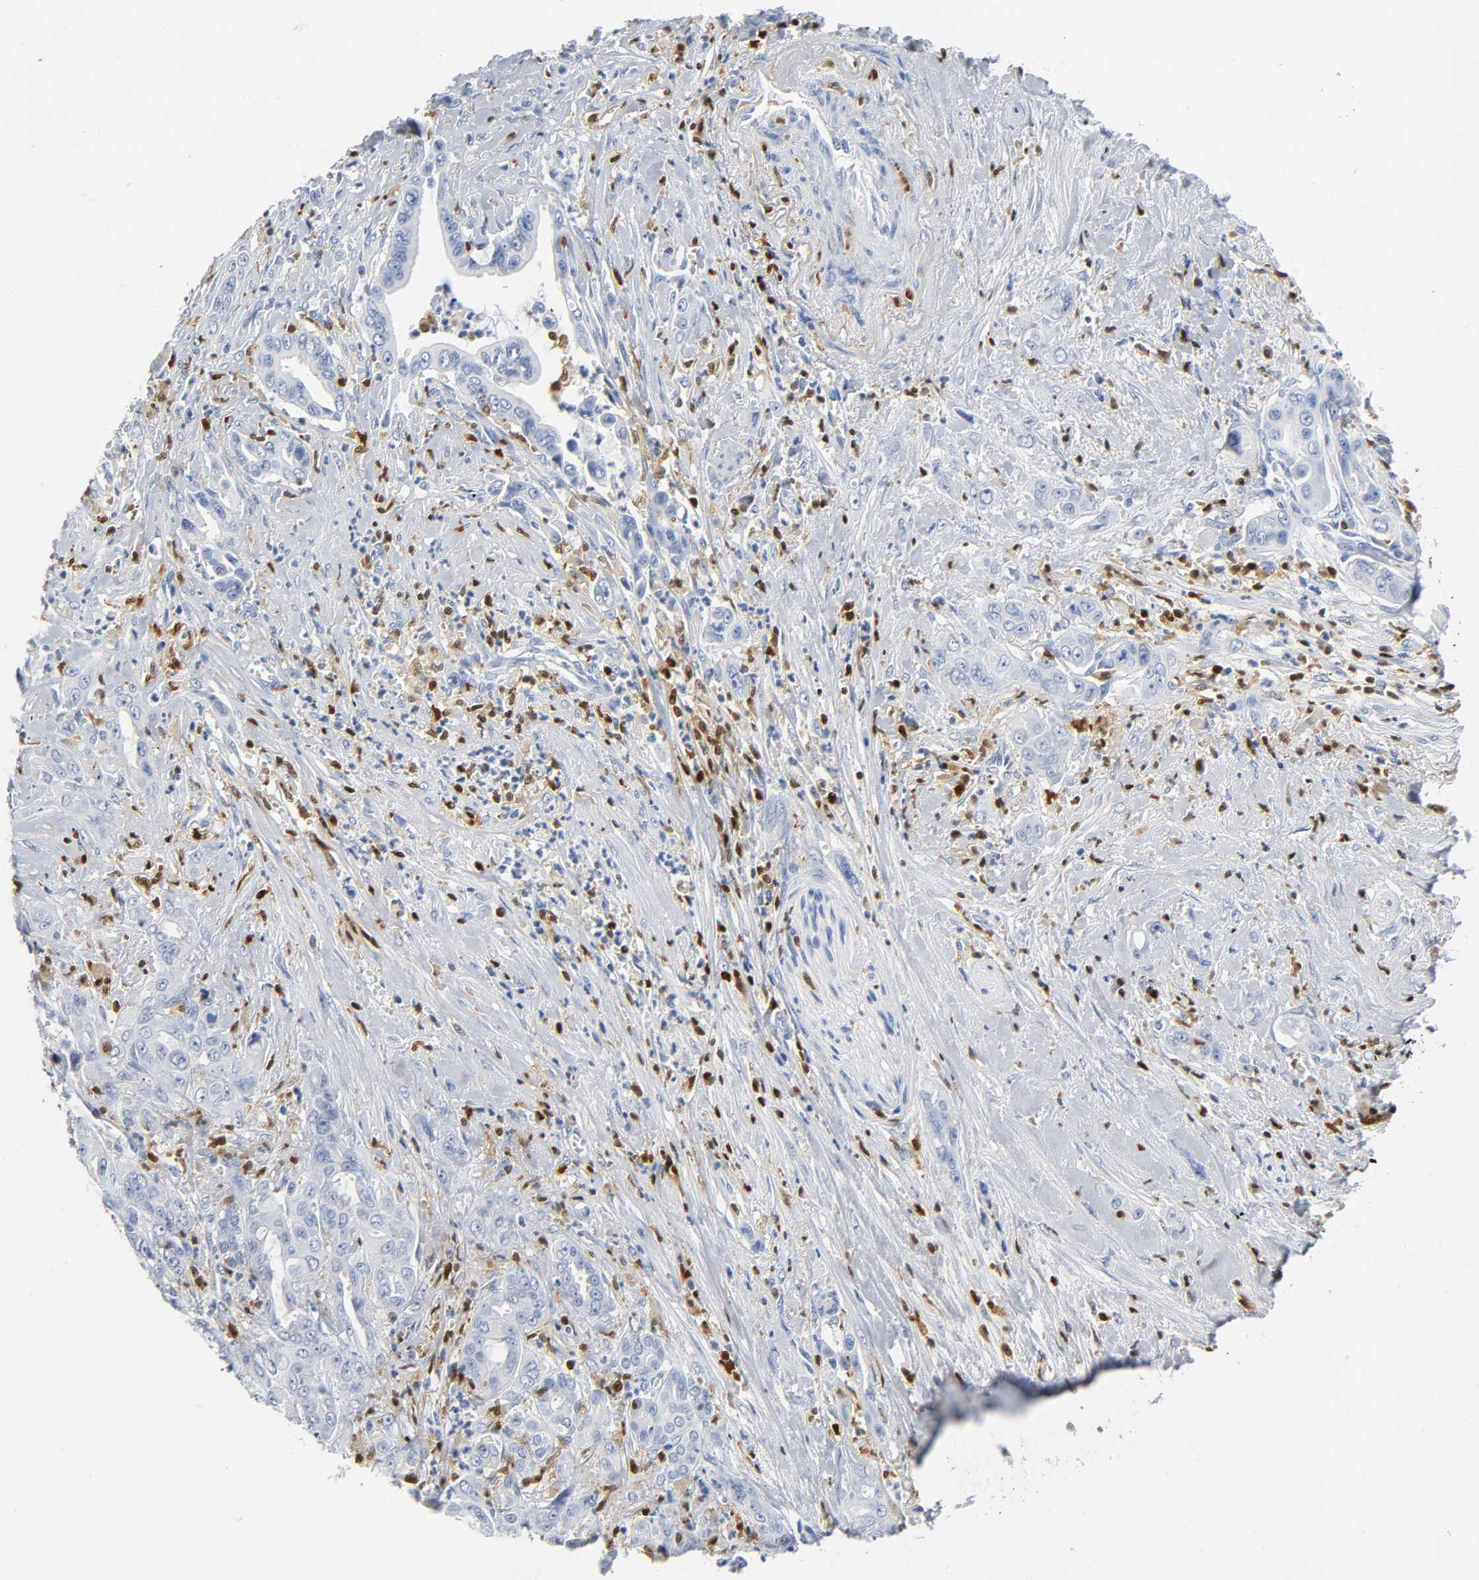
{"staining": {"intensity": "negative", "quantity": "none", "location": "none"}, "tissue": "pancreatic cancer", "cell_type": "Tumor cells", "image_type": "cancer", "snomed": [{"axis": "morphology", "description": "Adenocarcinoma, NOS"}, {"axis": "topography", "description": "Pancreas"}], "caption": "This is an IHC histopathology image of adenocarcinoma (pancreatic). There is no expression in tumor cells.", "gene": "DOK2", "patient": {"sex": "female", "age": 64}}